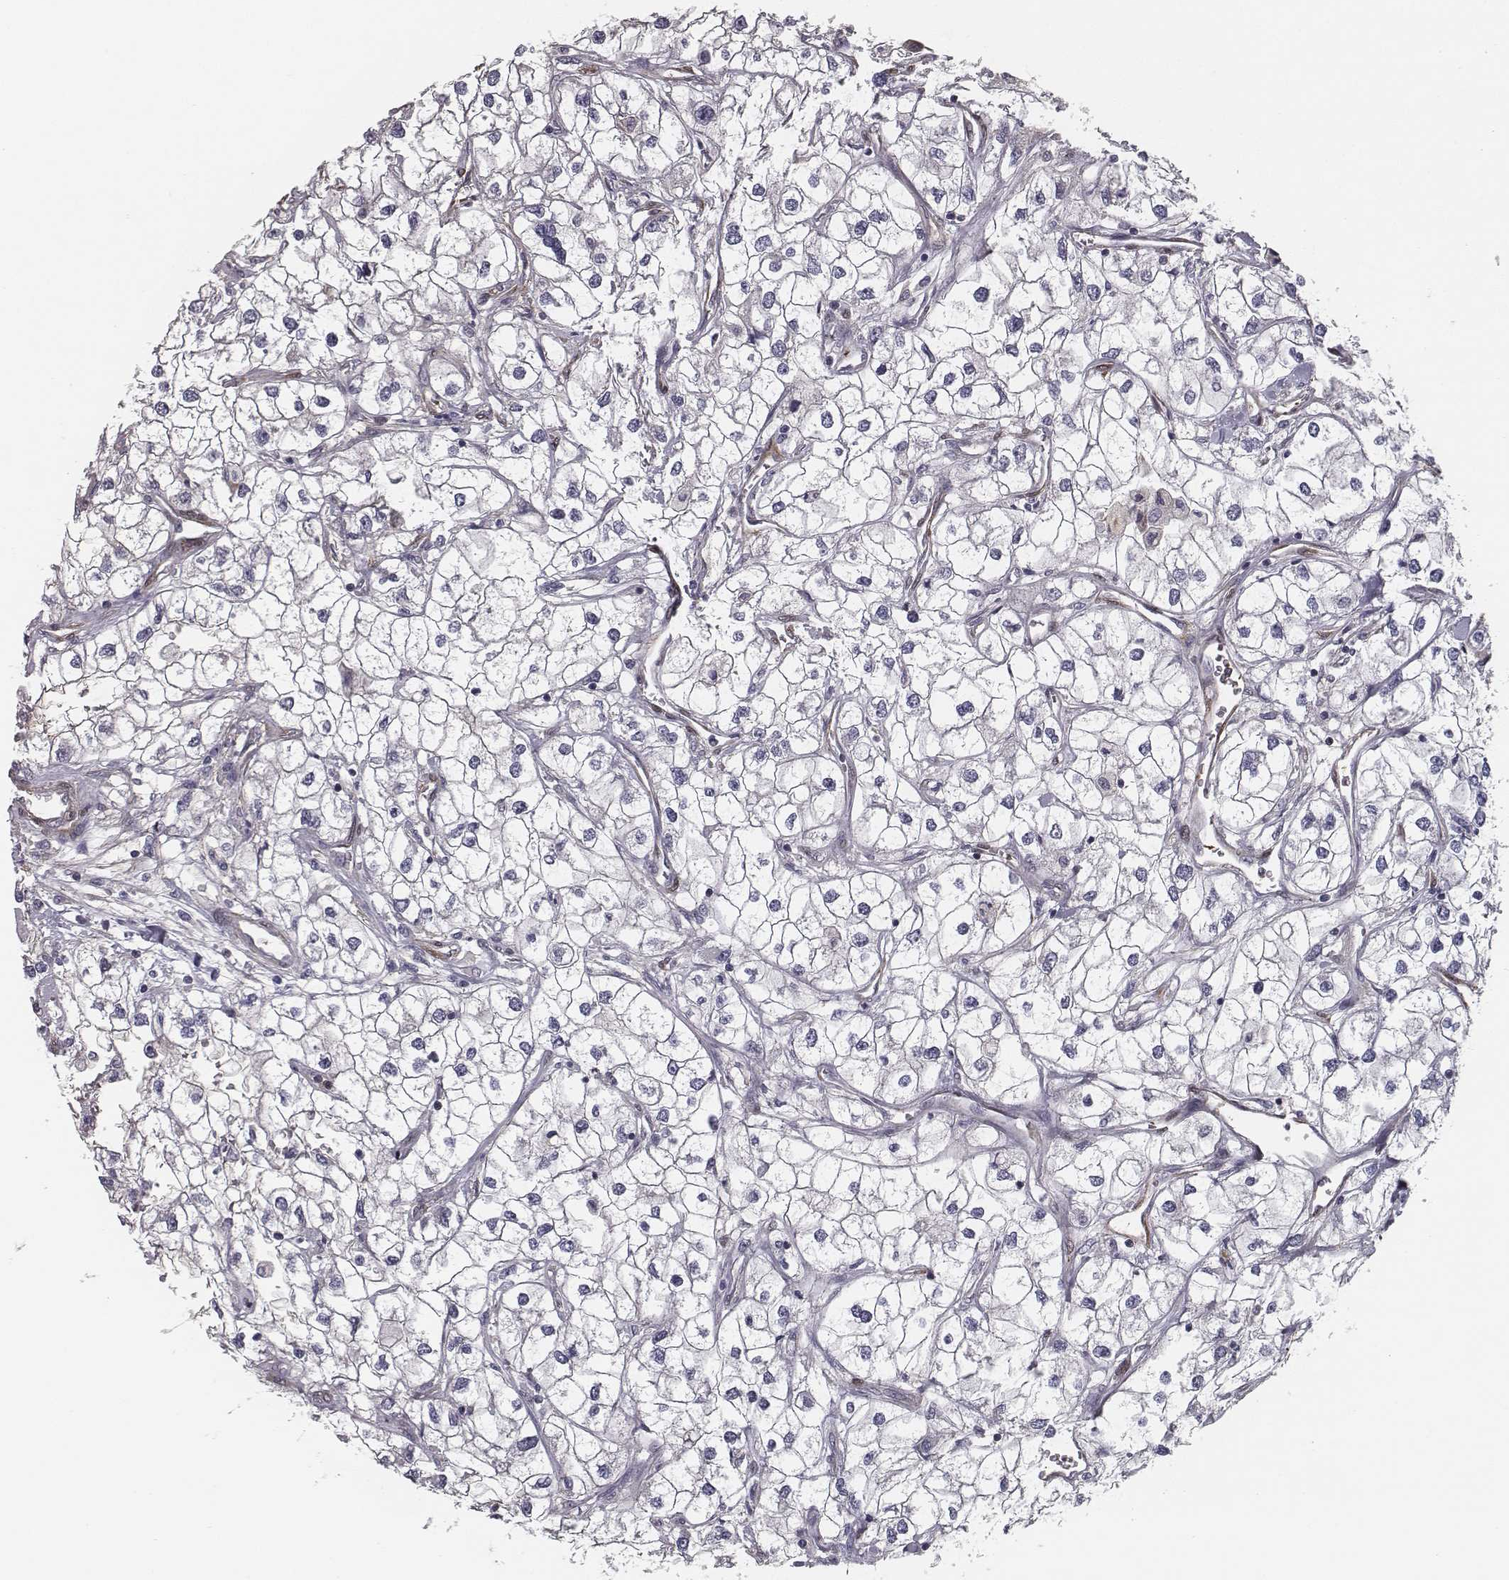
{"staining": {"intensity": "negative", "quantity": "none", "location": "none"}, "tissue": "renal cancer", "cell_type": "Tumor cells", "image_type": "cancer", "snomed": [{"axis": "morphology", "description": "Adenocarcinoma, NOS"}, {"axis": "topography", "description": "Kidney"}], "caption": "A photomicrograph of renal cancer stained for a protein exhibits no brown staining in tumor cells. (DAB (3,3'-diaminobenzidine) immunohistochemistry (IHC) visualized using brightfield microscopy, high magnification).", "gene": "ISYNA1", "patient": {"sex": "male", "age": 59}}